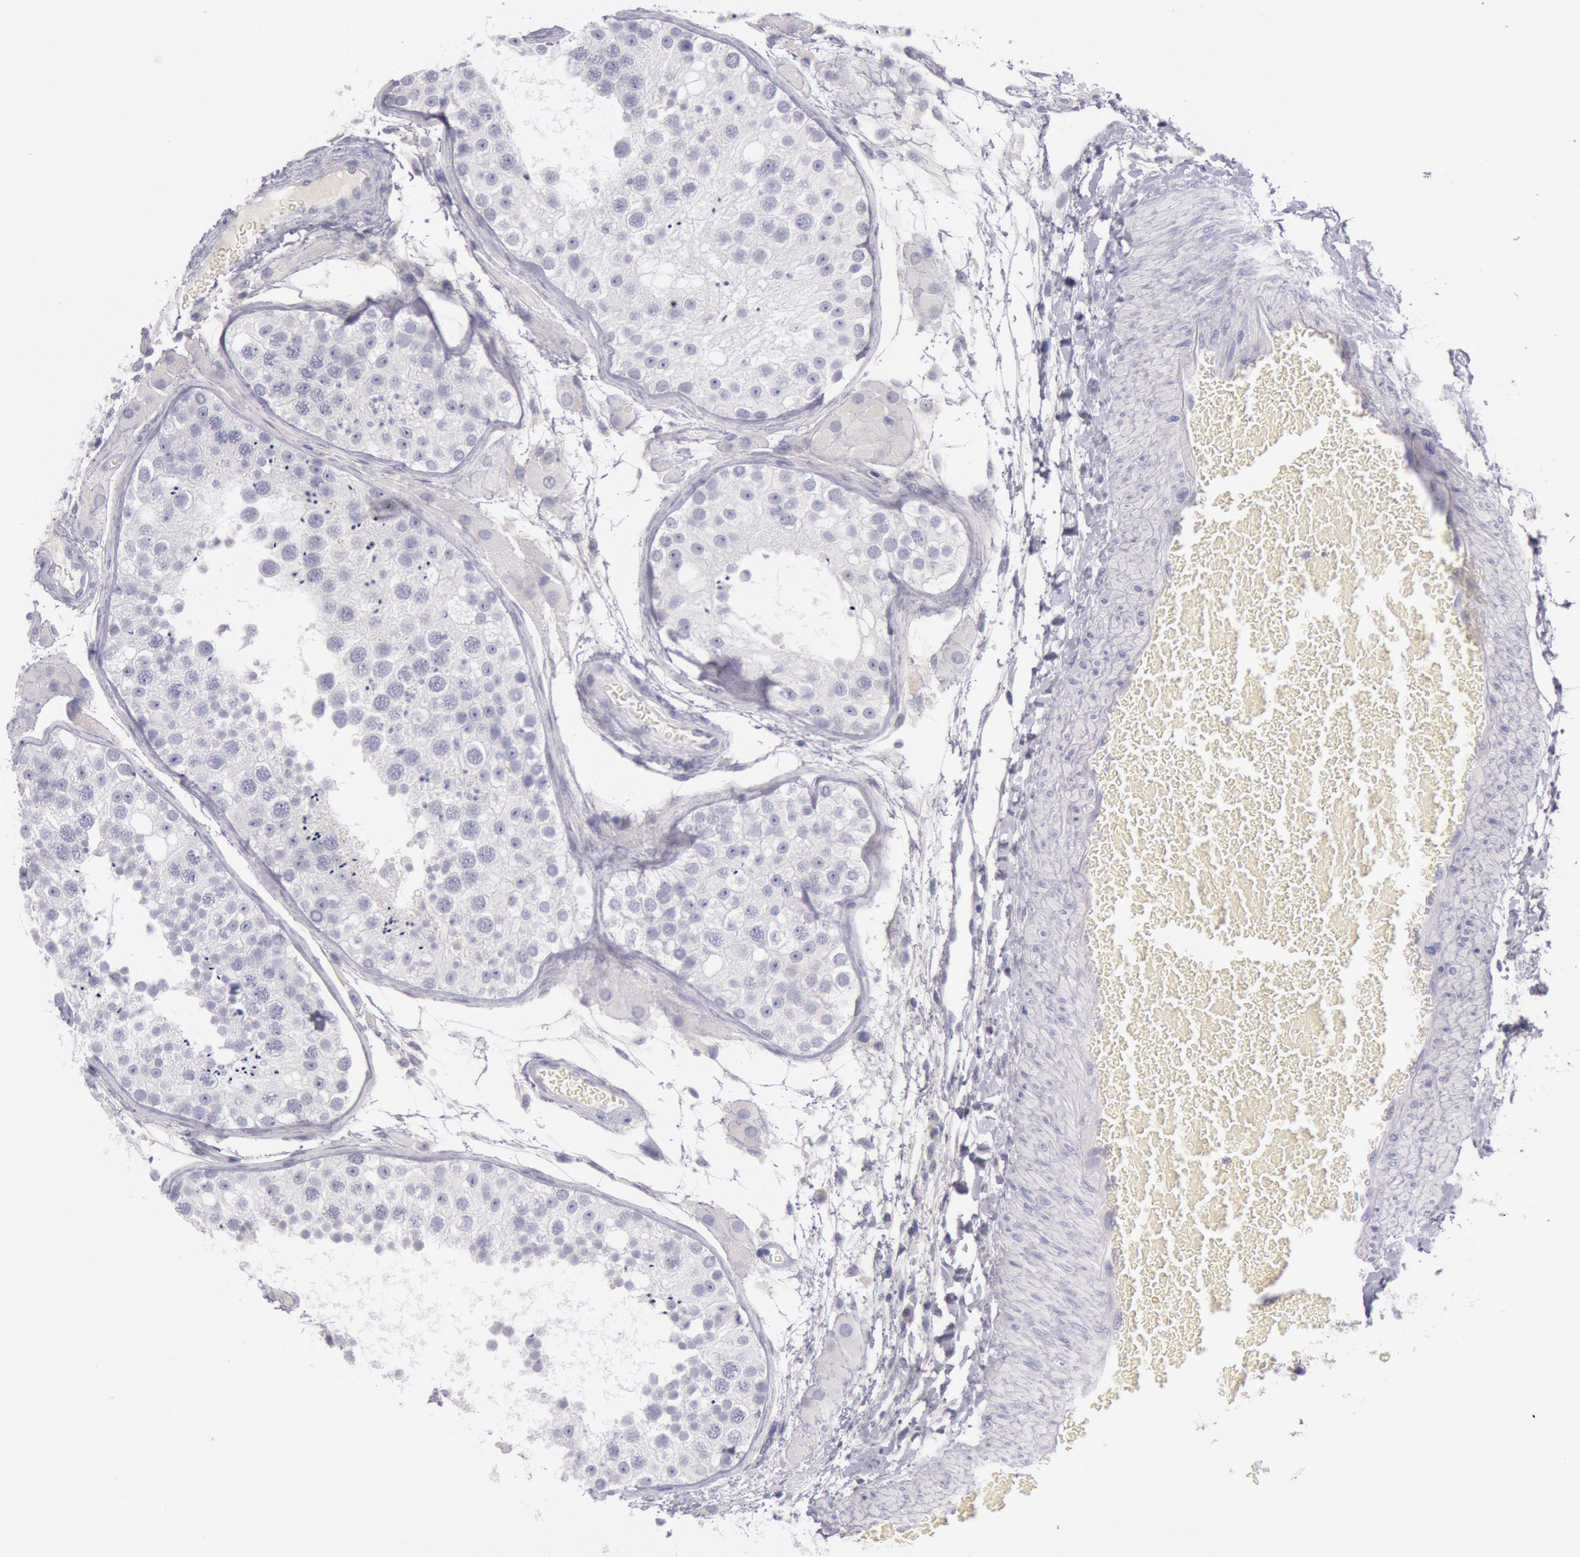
{"staining": {"intensity": "negative", "quantity": "none", "location": "none"}, "tissue": "testis", "cell_type": "Cells in seminiferous ducts", "image_type": "normal", "snomed": [{"axis": "morphology", "description": "Normal tissue, NOS"}, {"axis": "topography", "description": "Testis"}], "caption": "The micrograph shows no significant expression in cells in seminiferous ducts of testis.", "gene": "EGFR", "patient": {"sex": "male", "age": 26}}